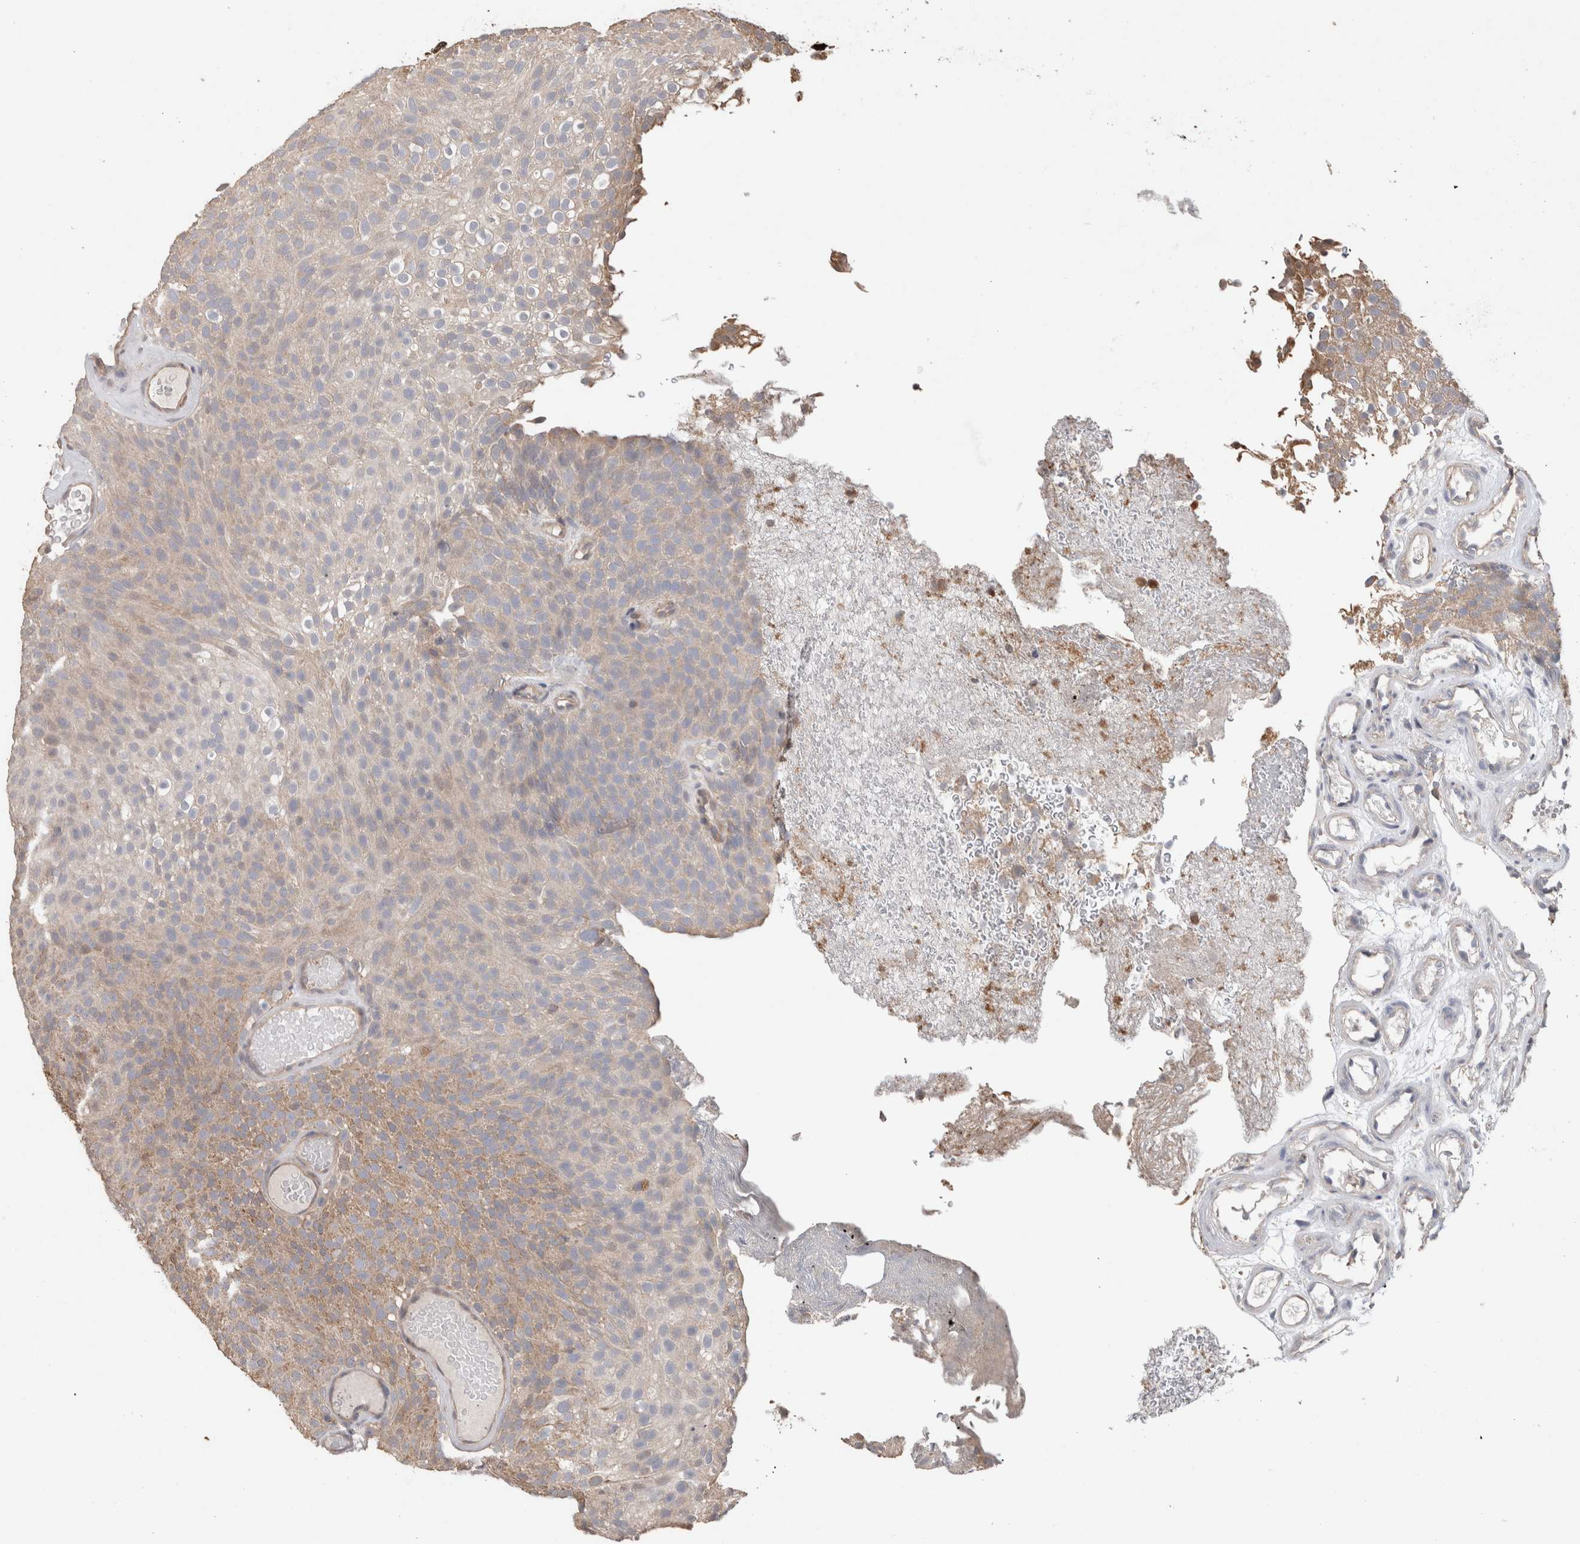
{"staining": {"intensity": "weak", "quantity": "25%-75%", "location": "cytoplasmic/membranous"}, "tissue": "urothelial cancer", "cell_type": "Tumor cells", "image_type": "cancer", "snomed": [{"axis": "morphology", "description": "Urothelial carcinoma, Low grade"}, {"axis": "topography", "description": "Urinary bladder"}], "caption": "Protein positivity by immunohistochemistry exhibits weak cytoplasmic/membranous positivity in approximately 25%-75% of tumor cells in urothelial carcinoma (low-grade).", "gene": "TRIM5", "patient": {"sex": "male", "age": 78}}